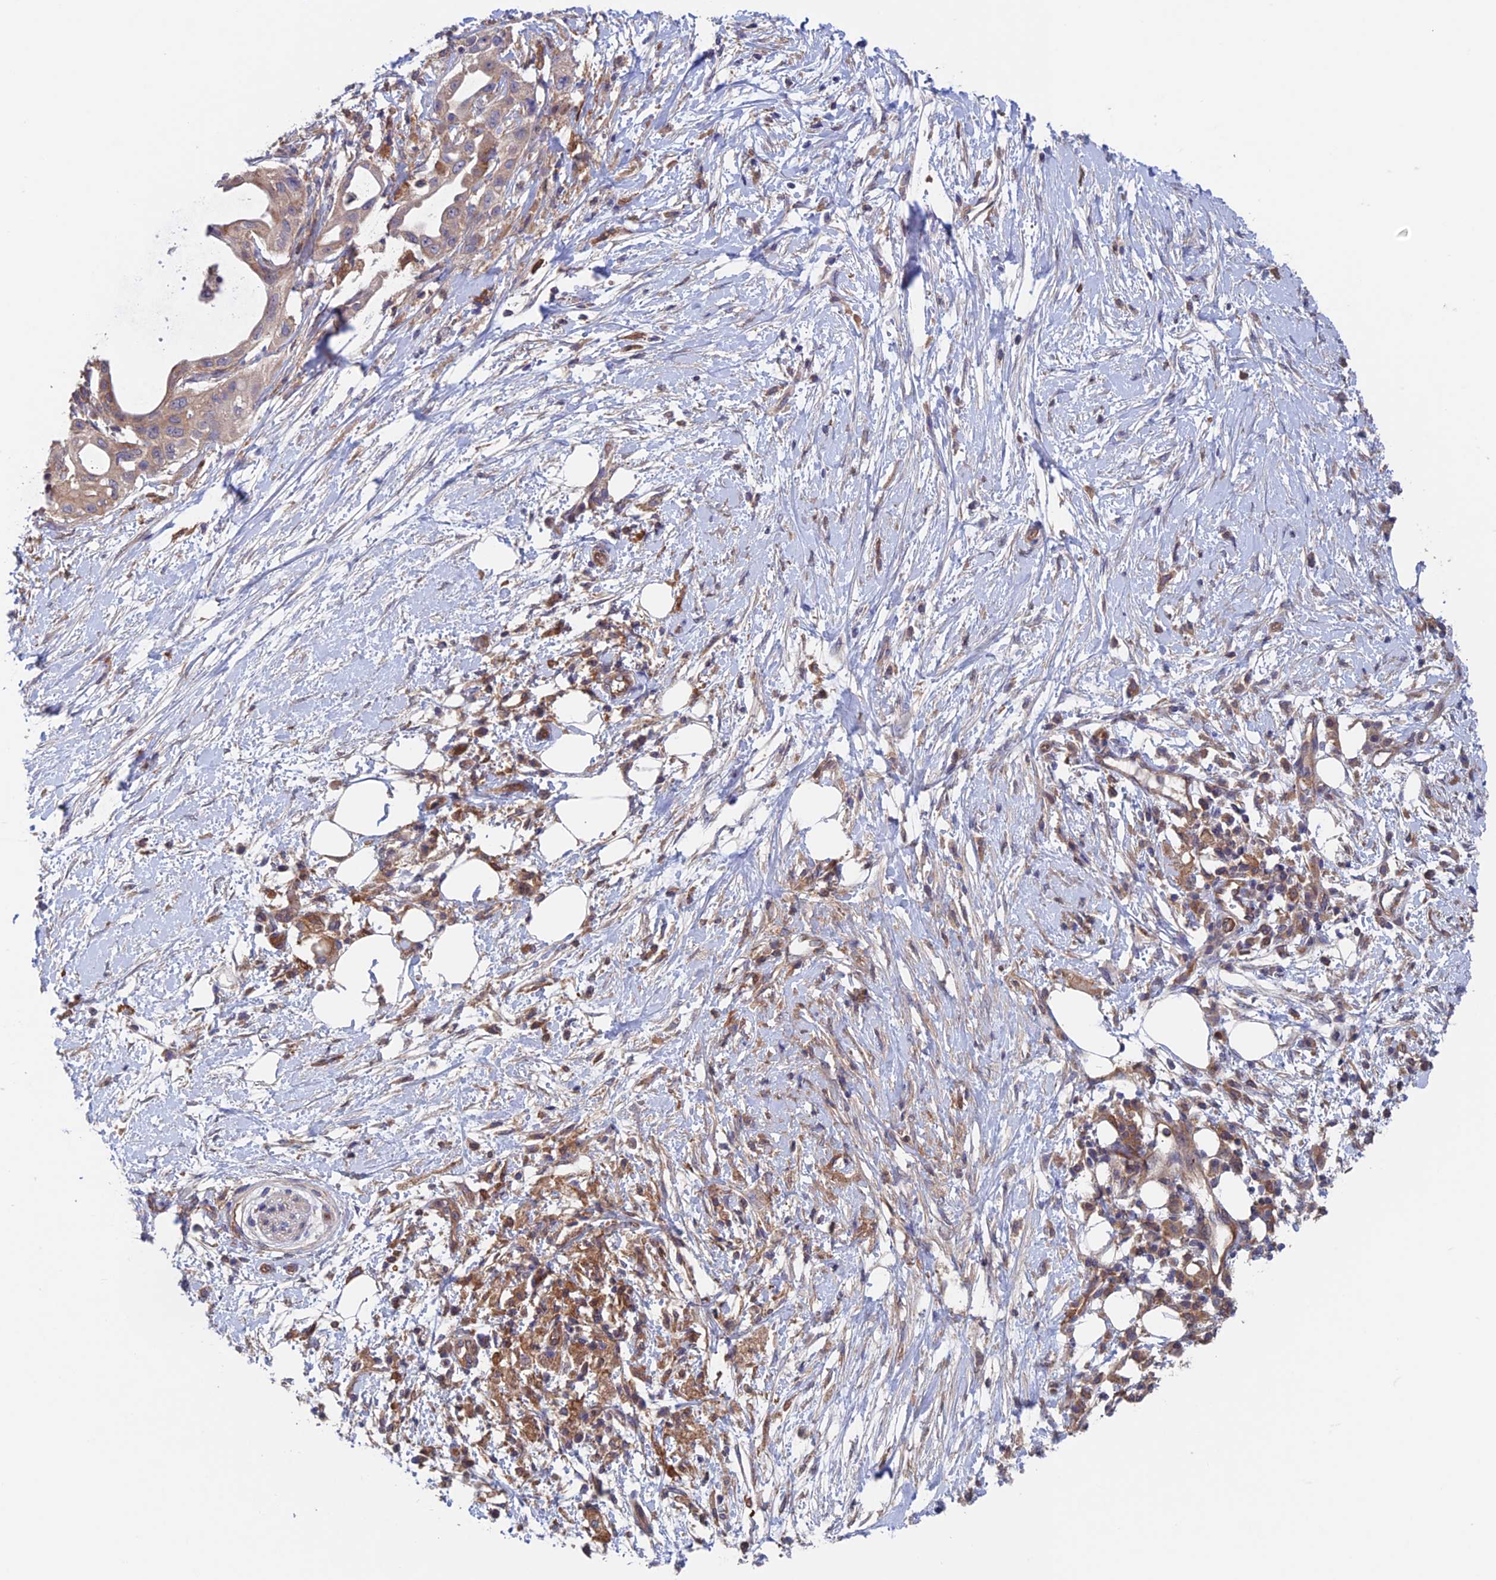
{"staining": {"intensity": "moderate", "quantity": ">75%", "location": "cytoplasmic/membranous"}, "tissue": "pancreatic cancer", "cell_type": "Tumor cells", "image_type": "cancer", "snomed": [{"axis": "morphology", "description": "Adenocarcinoma, NOS"}, {"axis": "topography", "description": "Pancreas"}], "caption": "Immunohistochemical staining of adenocarcinoma (pancreatic) reveals medium levels of moderate cytoplasmic/membranous positivity in approximately >75% of tumor cells. The staining is performed using DAB (3,3'-diaminobenzidine) brown chromogen to label protein expression. The nuclei are counter-stained blue using hematoxylin.", "gene": "NUDT16L1", "patient": {"sex": "male", "age": 68}}